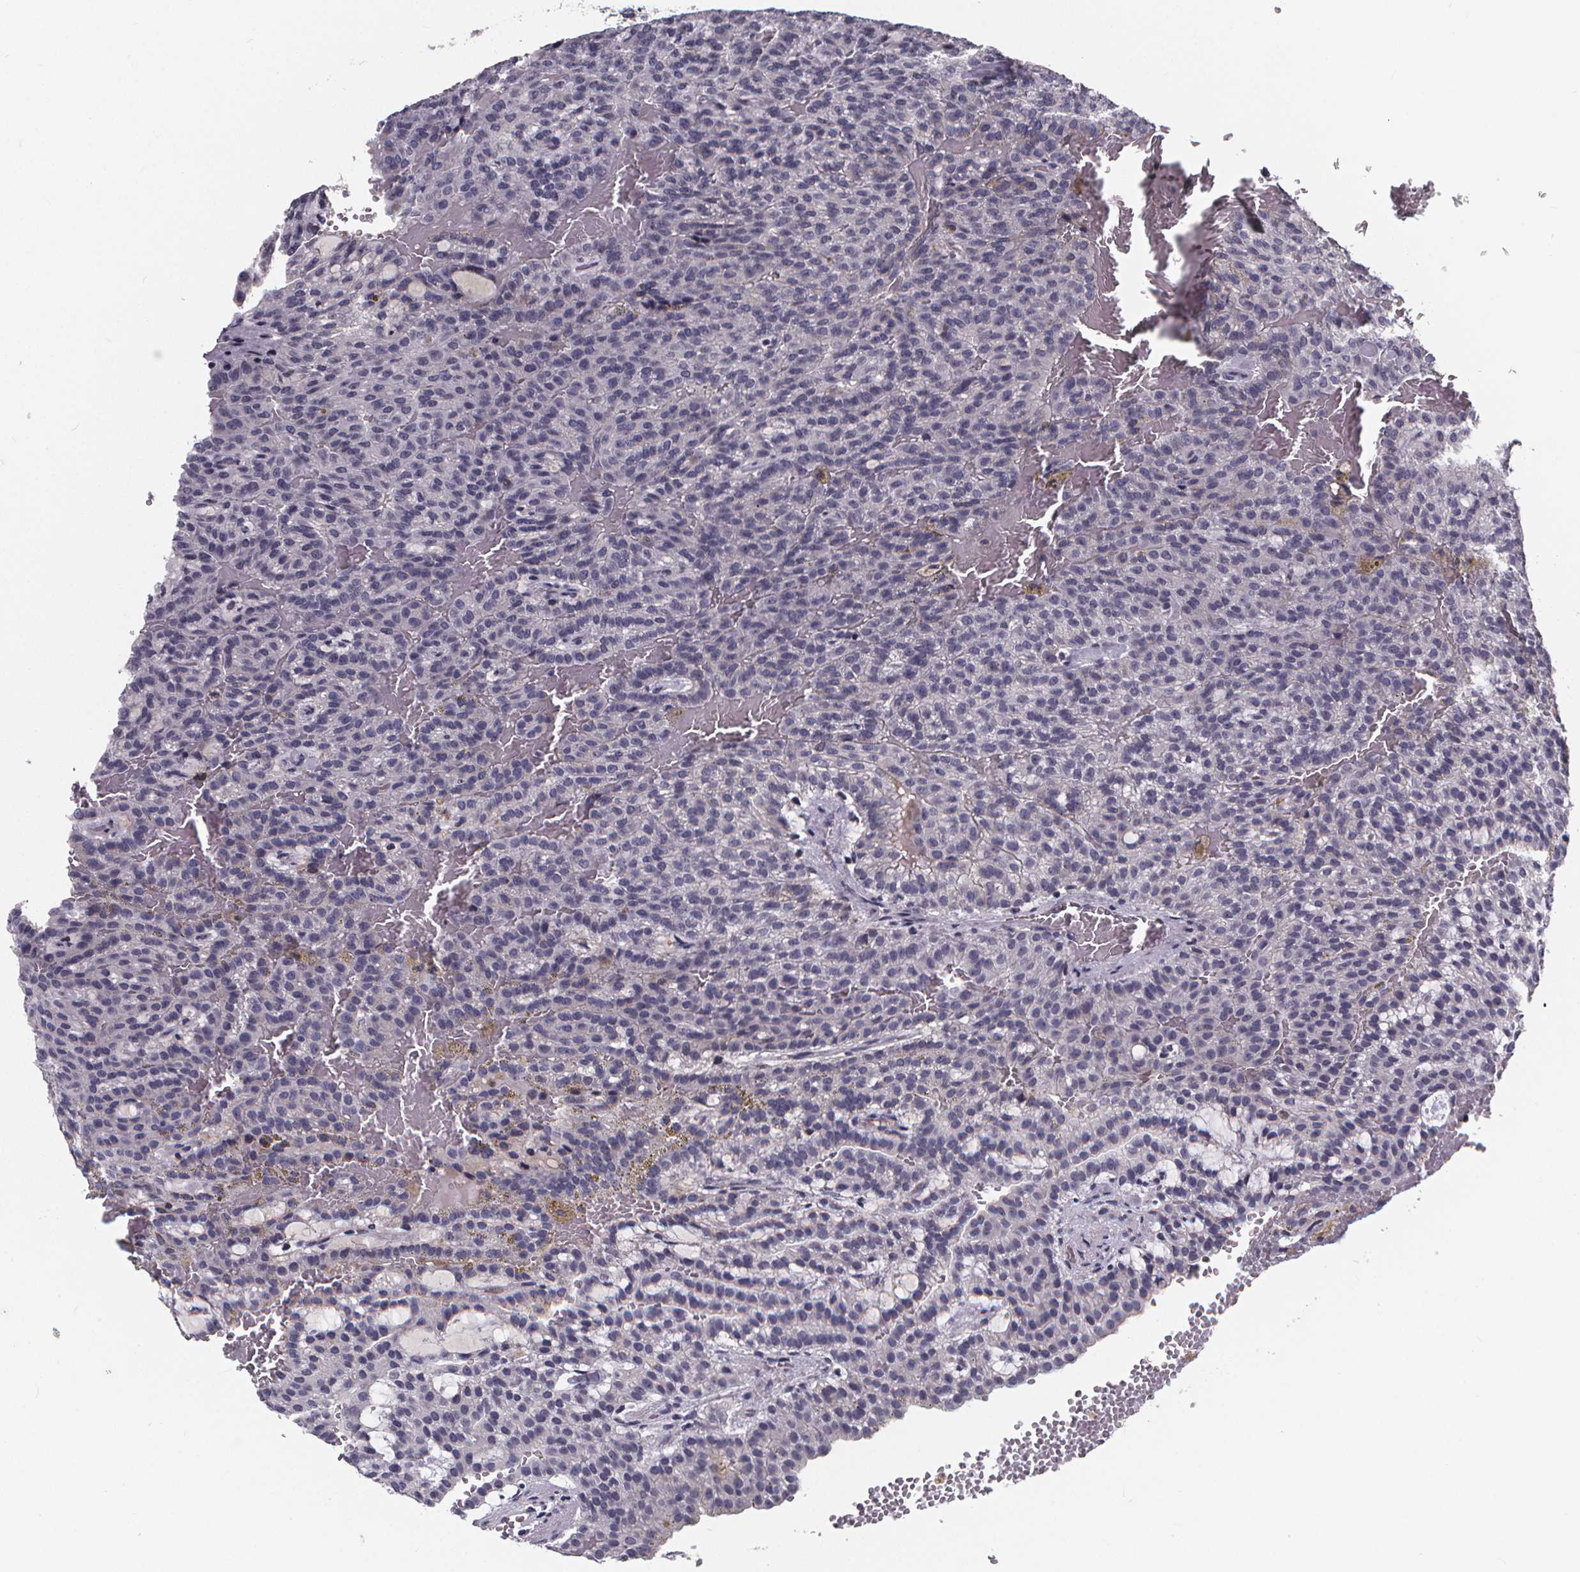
{"staining": {"intensity": "negative", "quantity": "none", "location": "none"}, "tissue": "renal cancer", "cell_type": "Tumor cells", "image_type": "cancer", "snomed": [{"axis": "morphology", "description": "Adenocarcinoma, NOS"}, {"axis": "topography", "description": "Kidney"}], "caption": "Human adenocarcinoma (renal) stained for a protein using immunohistochemistry exhibits no positivity in tumor cells.", "gene": "AGT", "patient": {"sex": "male", "age": 63}}